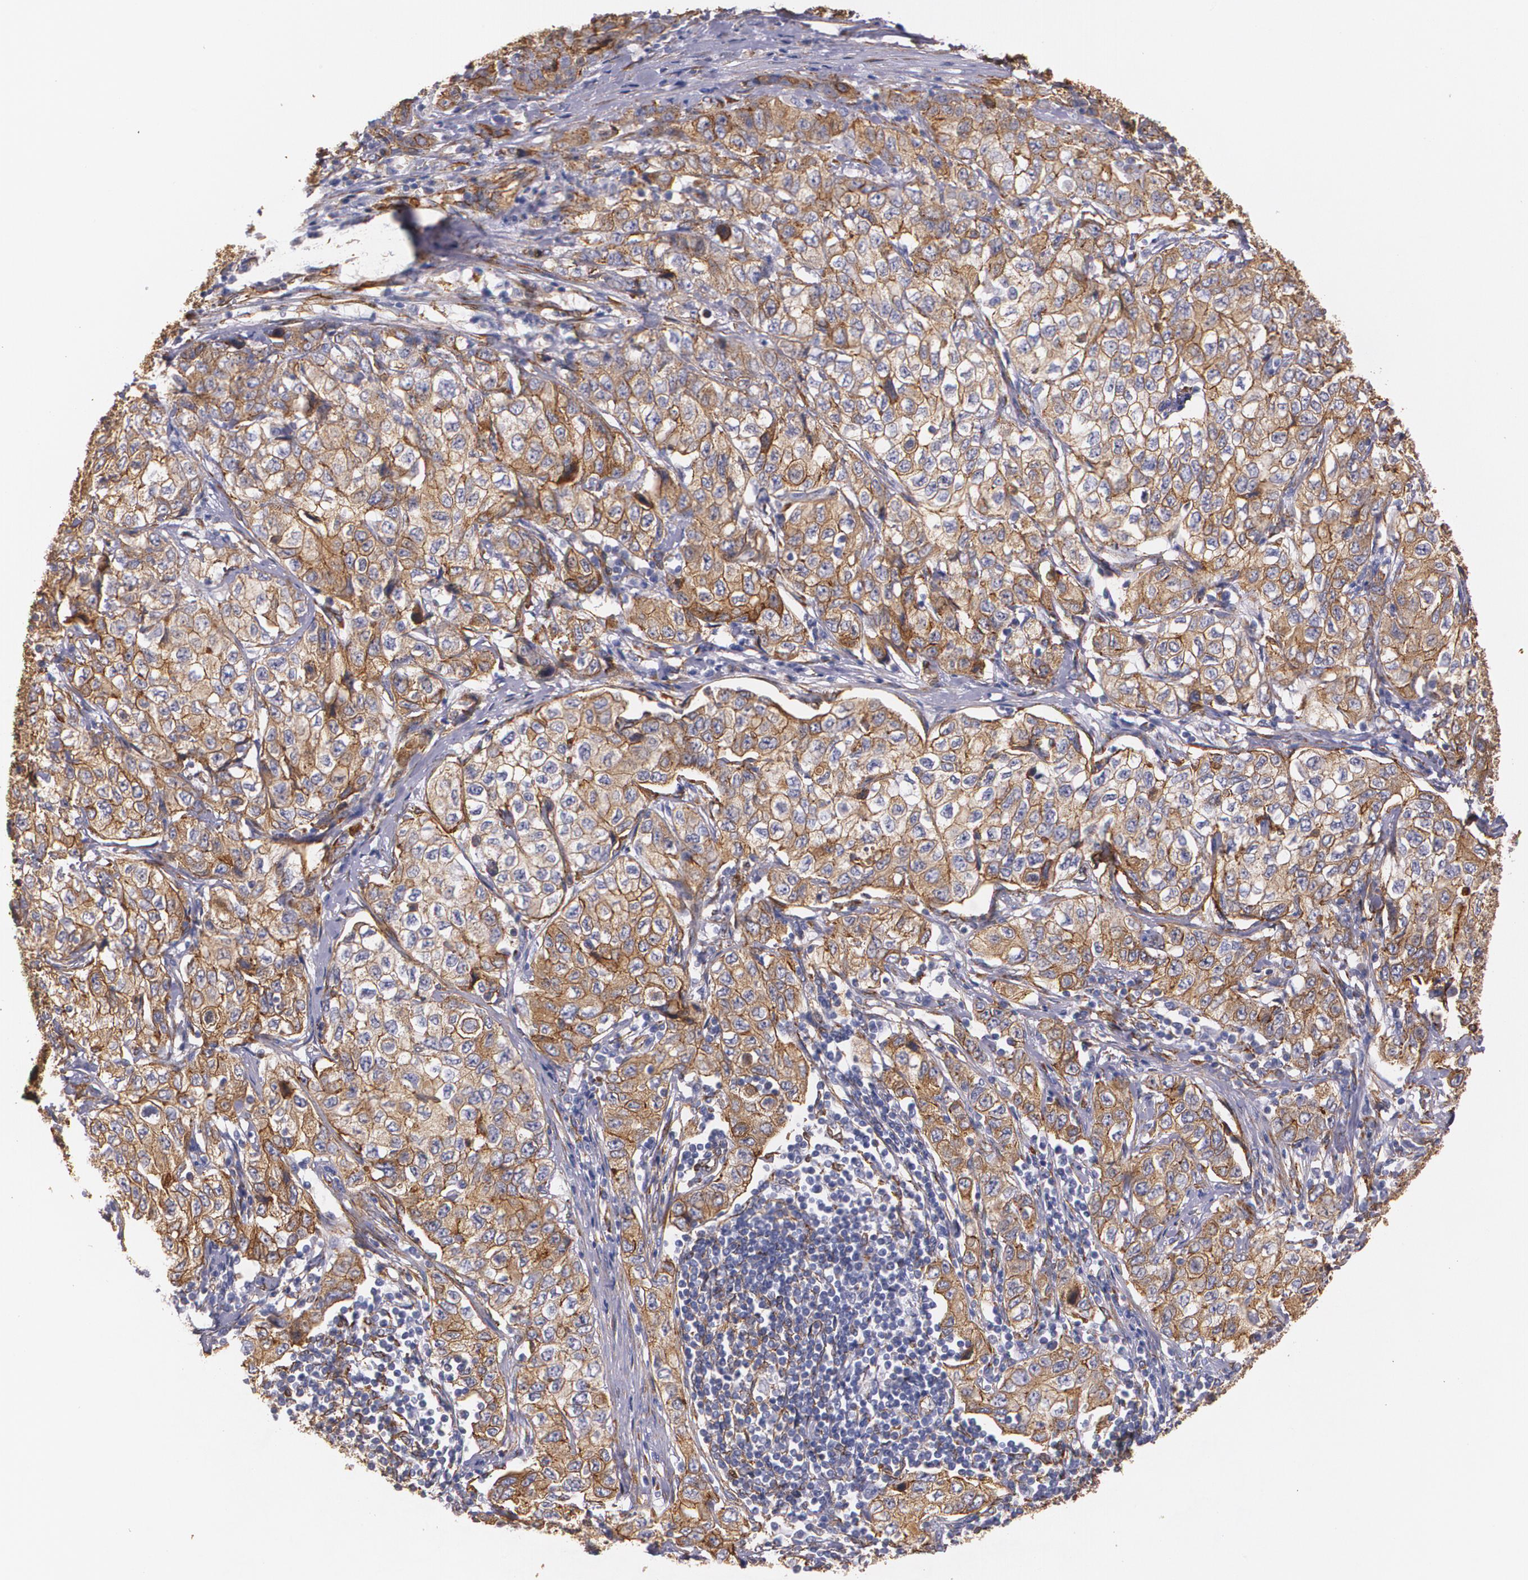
{"staining": {"intensity": "strong", "quantity": ">75%", "location": "cytoplasmic/membranous"}, "tissue": "stomach cancer", "cell_type": "Tumor cells", "image_type": "cancer", "snomed": [{"axis": "morphology", "description": "Adenocarcinoma, NOS"}, {"axis": "topography", "description": "Stomach"}], "caption": "A histopathology image showing strong cytoplasmic/membranous positivity in approximately >75% of tumor cells in stomach cancer, as visualized by brown immunohistochemical staining.", "gene": "TJP1", "patient": {"sex": "male", "age": 48}}